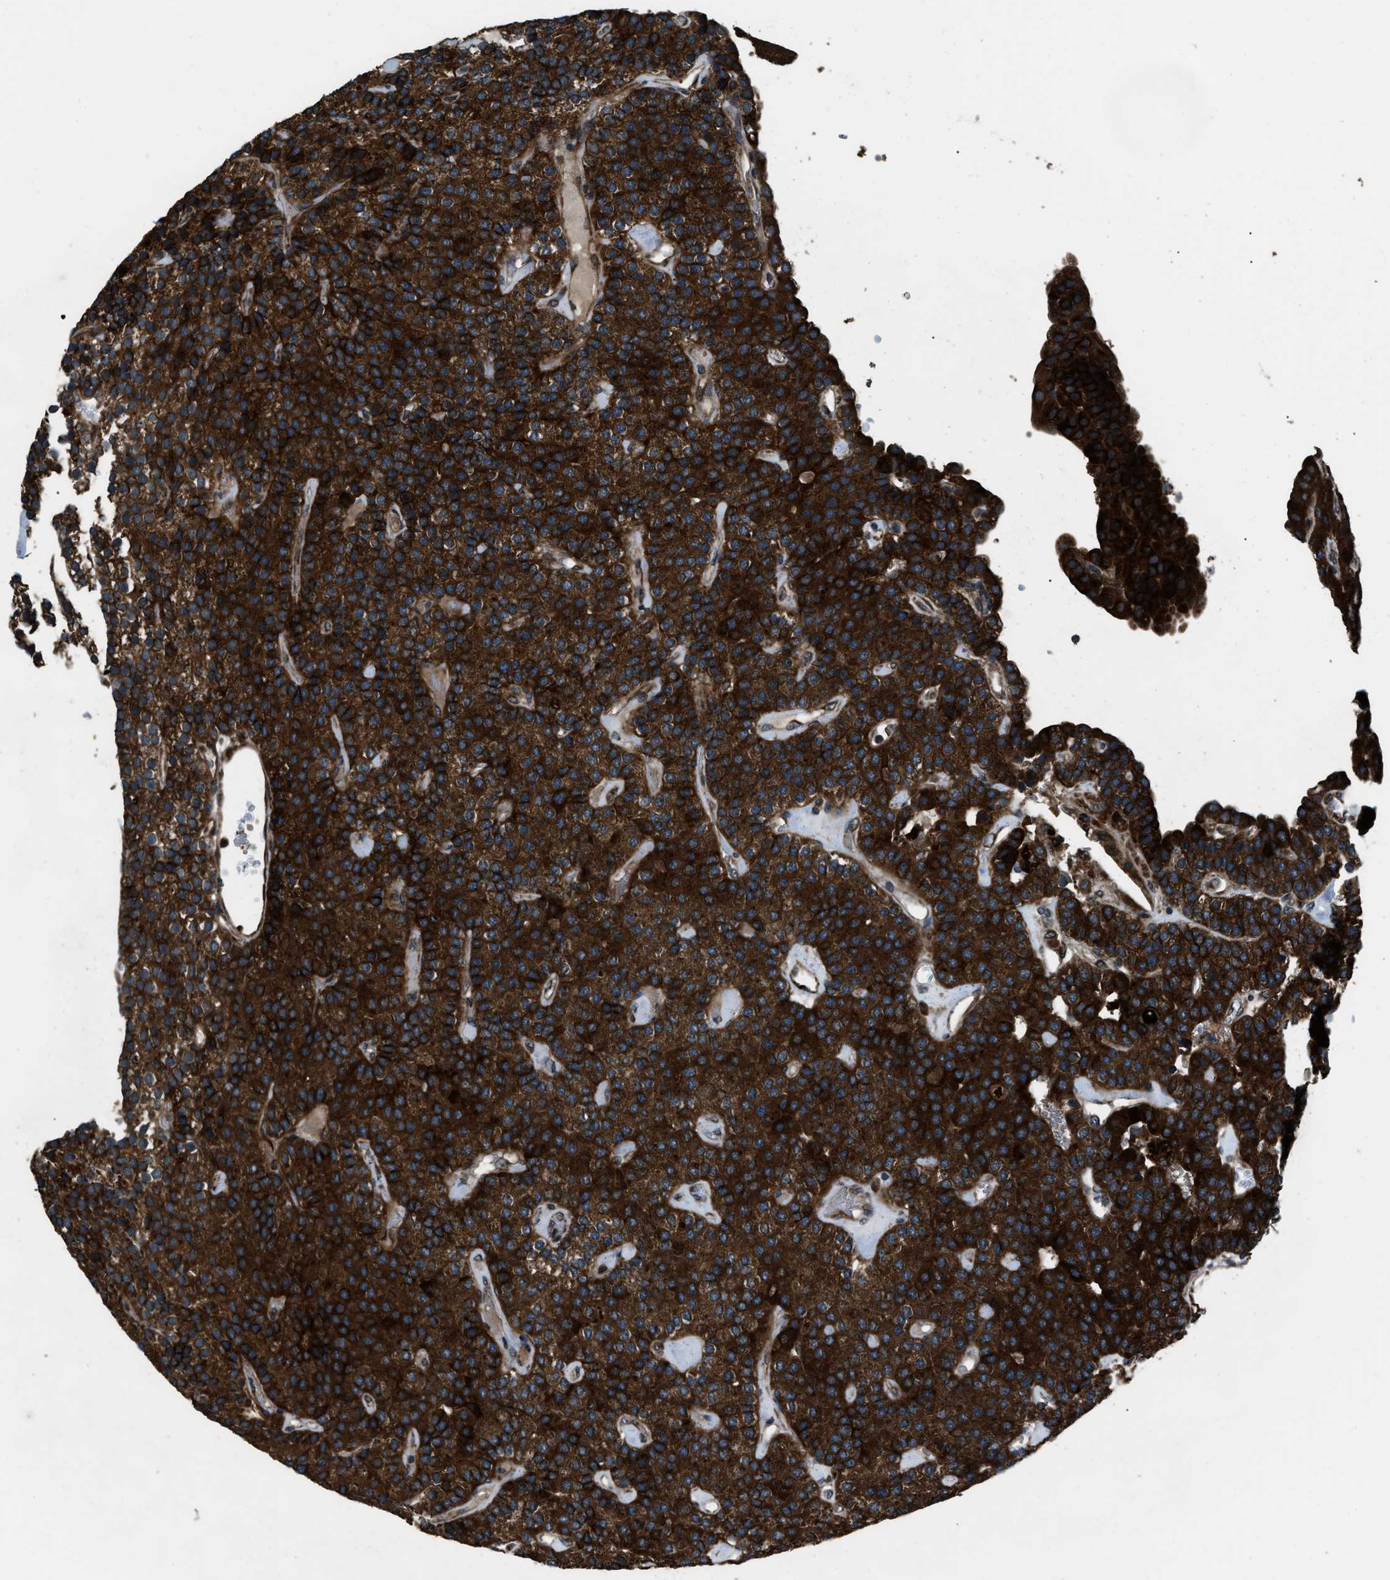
{"staining": {"intensity": "strong", "quantity": ">75%", "location": "cytoplasmic/membranous,nuclear"}, "tissue": "parathyroid gland", "cell_type": "Glandular cells", "image_type": "normal", "snomed": [{"axis": "morphology", "description": "Normal tissue, NOS"}, {"axis": "morphology", "description": "Adenoma, NOS"}, {"axis": "topography", "description": "Parathyroid gland"}], "caption": "A brown stain labels strong cytoplasmic/membranous,nuclear positivity of a protein in glandular cells of benign human parathyroid gland.", "gene": "IRAK4", "patient": {"sex": "female", "age": 86}}